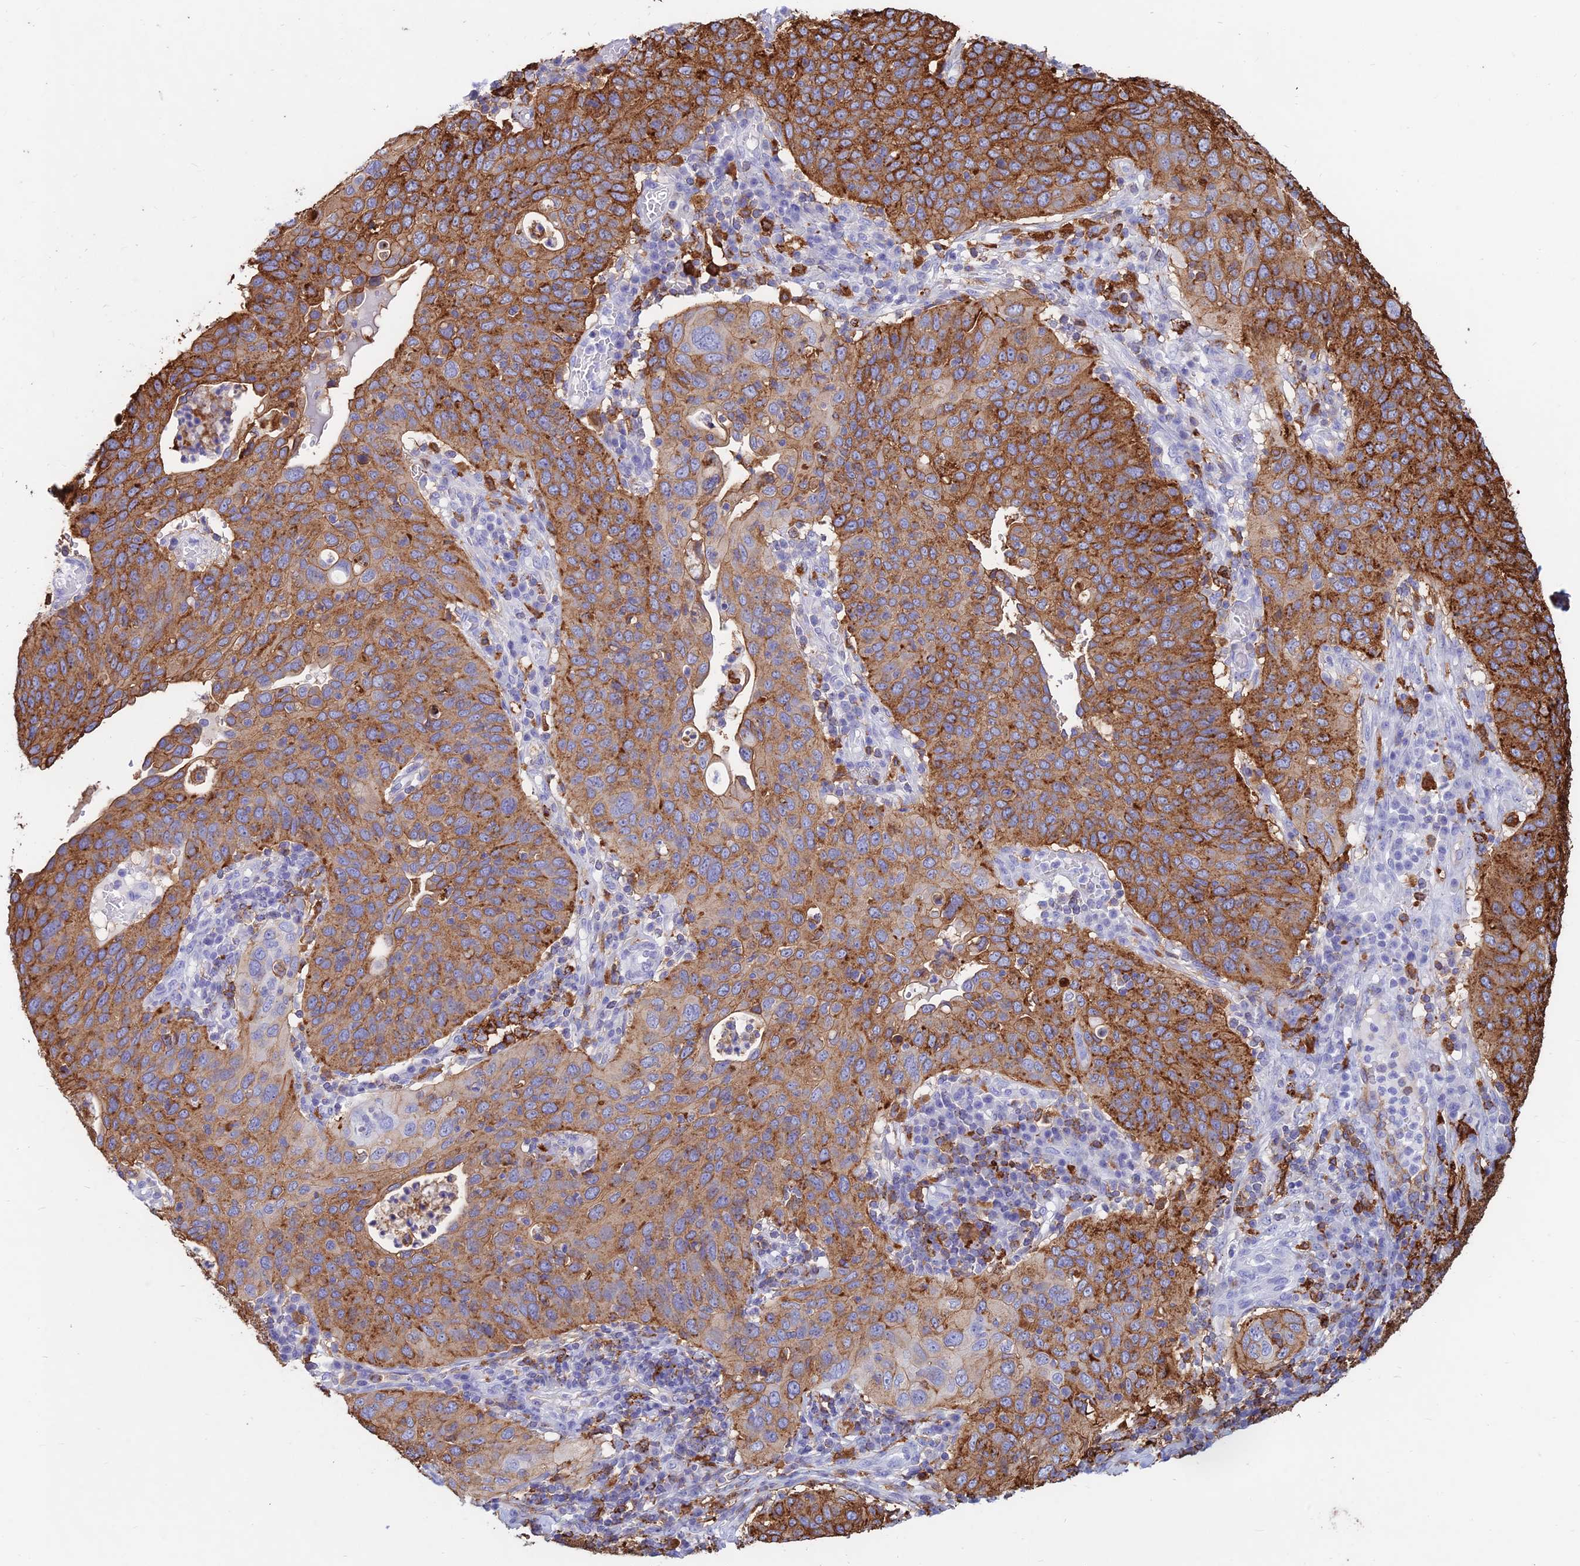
{"staining": {"intensity": "moderate", "quantity": ">75%", "location": "cytoplasmic/membranous"}, "tissue": "cervical cancer", "cell_type": "Tumor cells", "image_type": "cancer", "snomed": [{"axis": "morphology", "description": "Squamous cell carcinoma, NOS"}, {"axis": "topography", "description": "Cervix"}], "caption": "Squamous cell carcinoma (cervical) stained for a protein (brown) exhibits moderate cytoplasmic/membranous positive expression in about >75% of tumor cells.", "gene": "HLA-DRB1", "patient": {"sex": "female", "age": 36}}